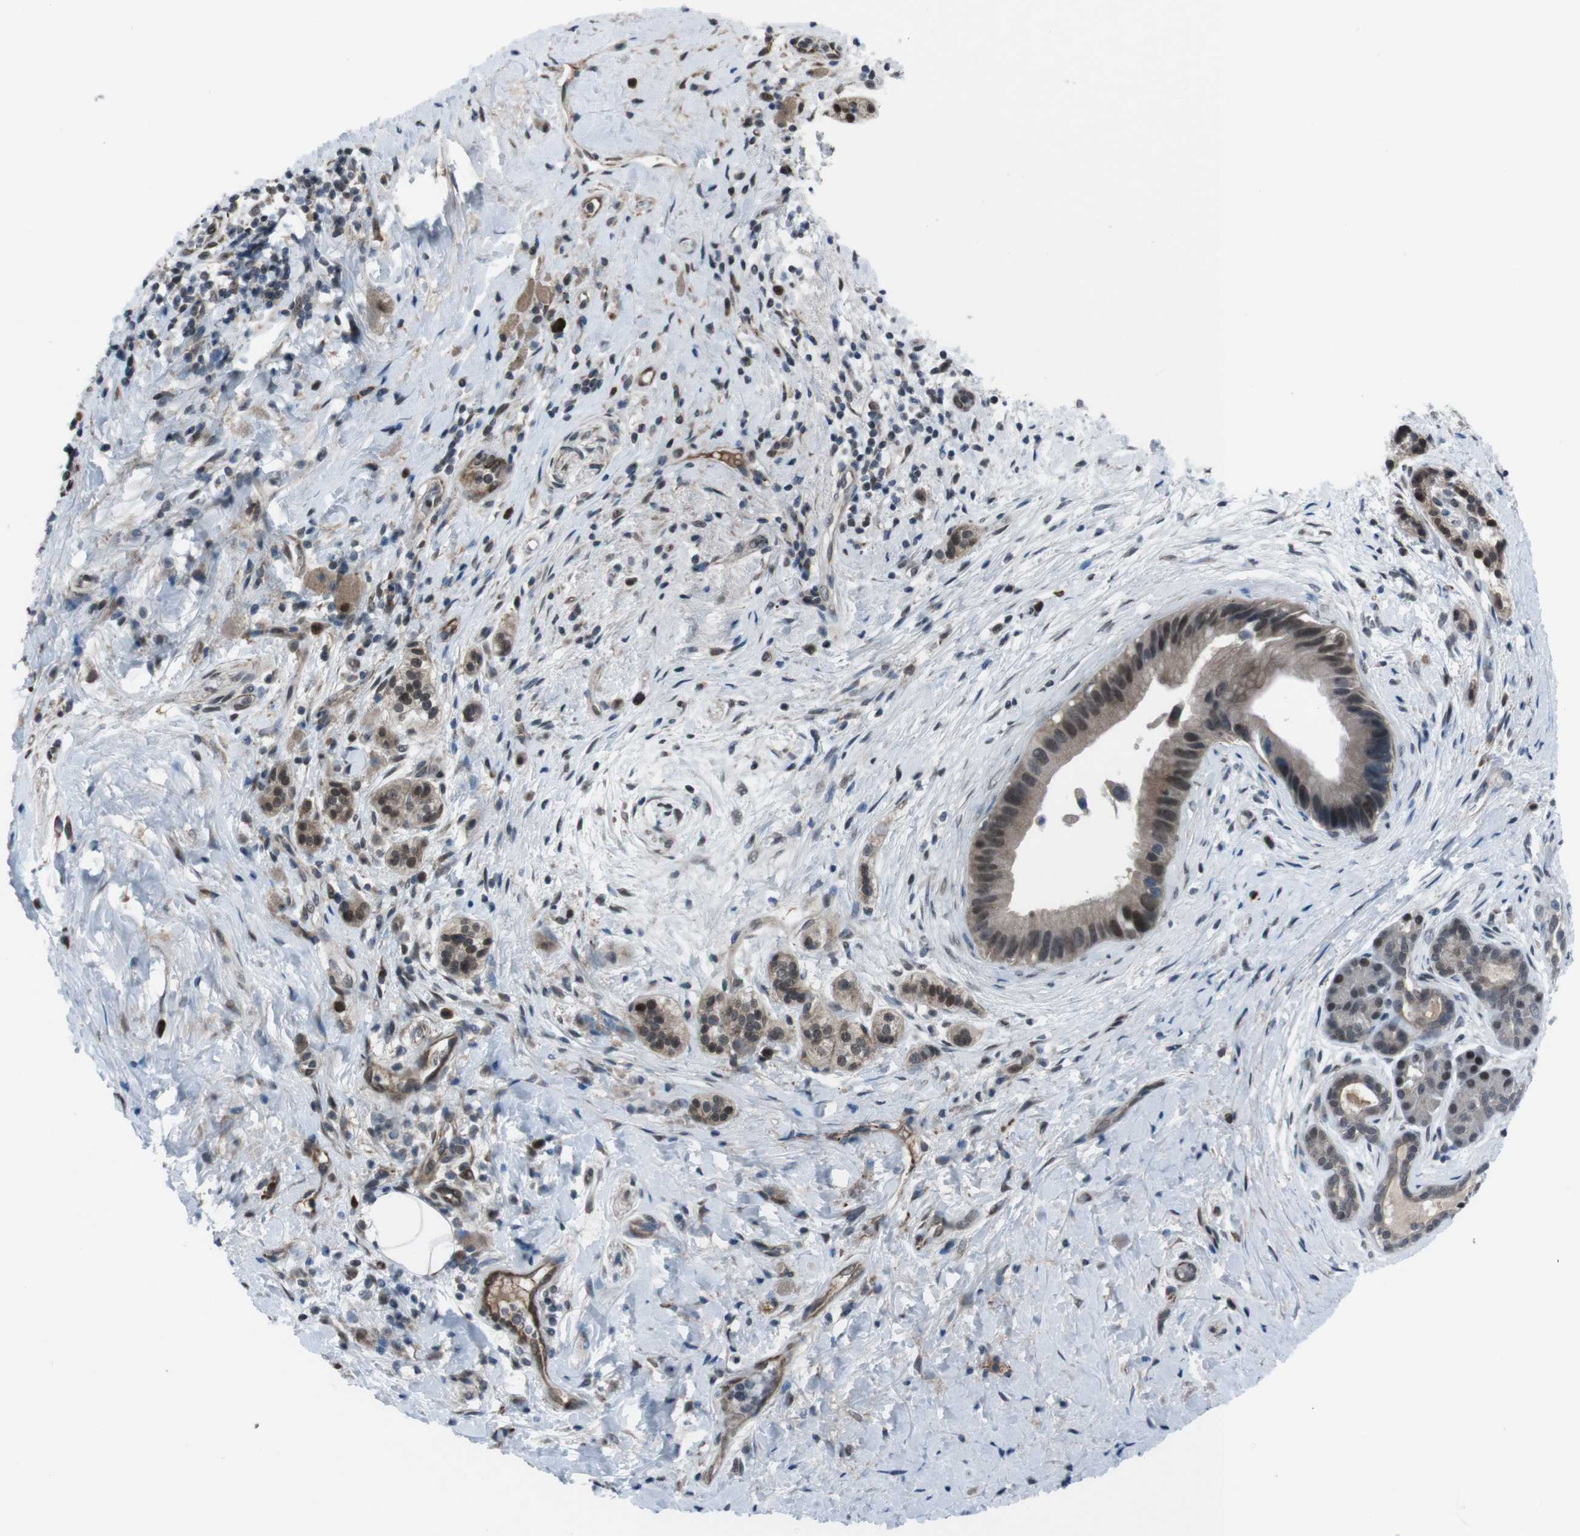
{"staining": {"intensity": "moderate", "quantity": ">75%", "location": "cytoplasmic/membranous,nuclear"}, "tissue": "pancreatic cancer", "cell_type": "Tumor cells", "image_type": "cancer", "snomed": [{"axis": "morphology", "description": "Adenocarcinoma, NOS"}, {"axis": "topography", "description": "Pancreas"}], "caption": "This micrograph shows IHC staining of adenocarcinoma (pancreatic), with medium moderate cytoplasmic/membranous and nuclear positivity in approximately >75% of tumor cells.", "gene": "SS18L1", "patient": {"sex": "male", "age": 55}}